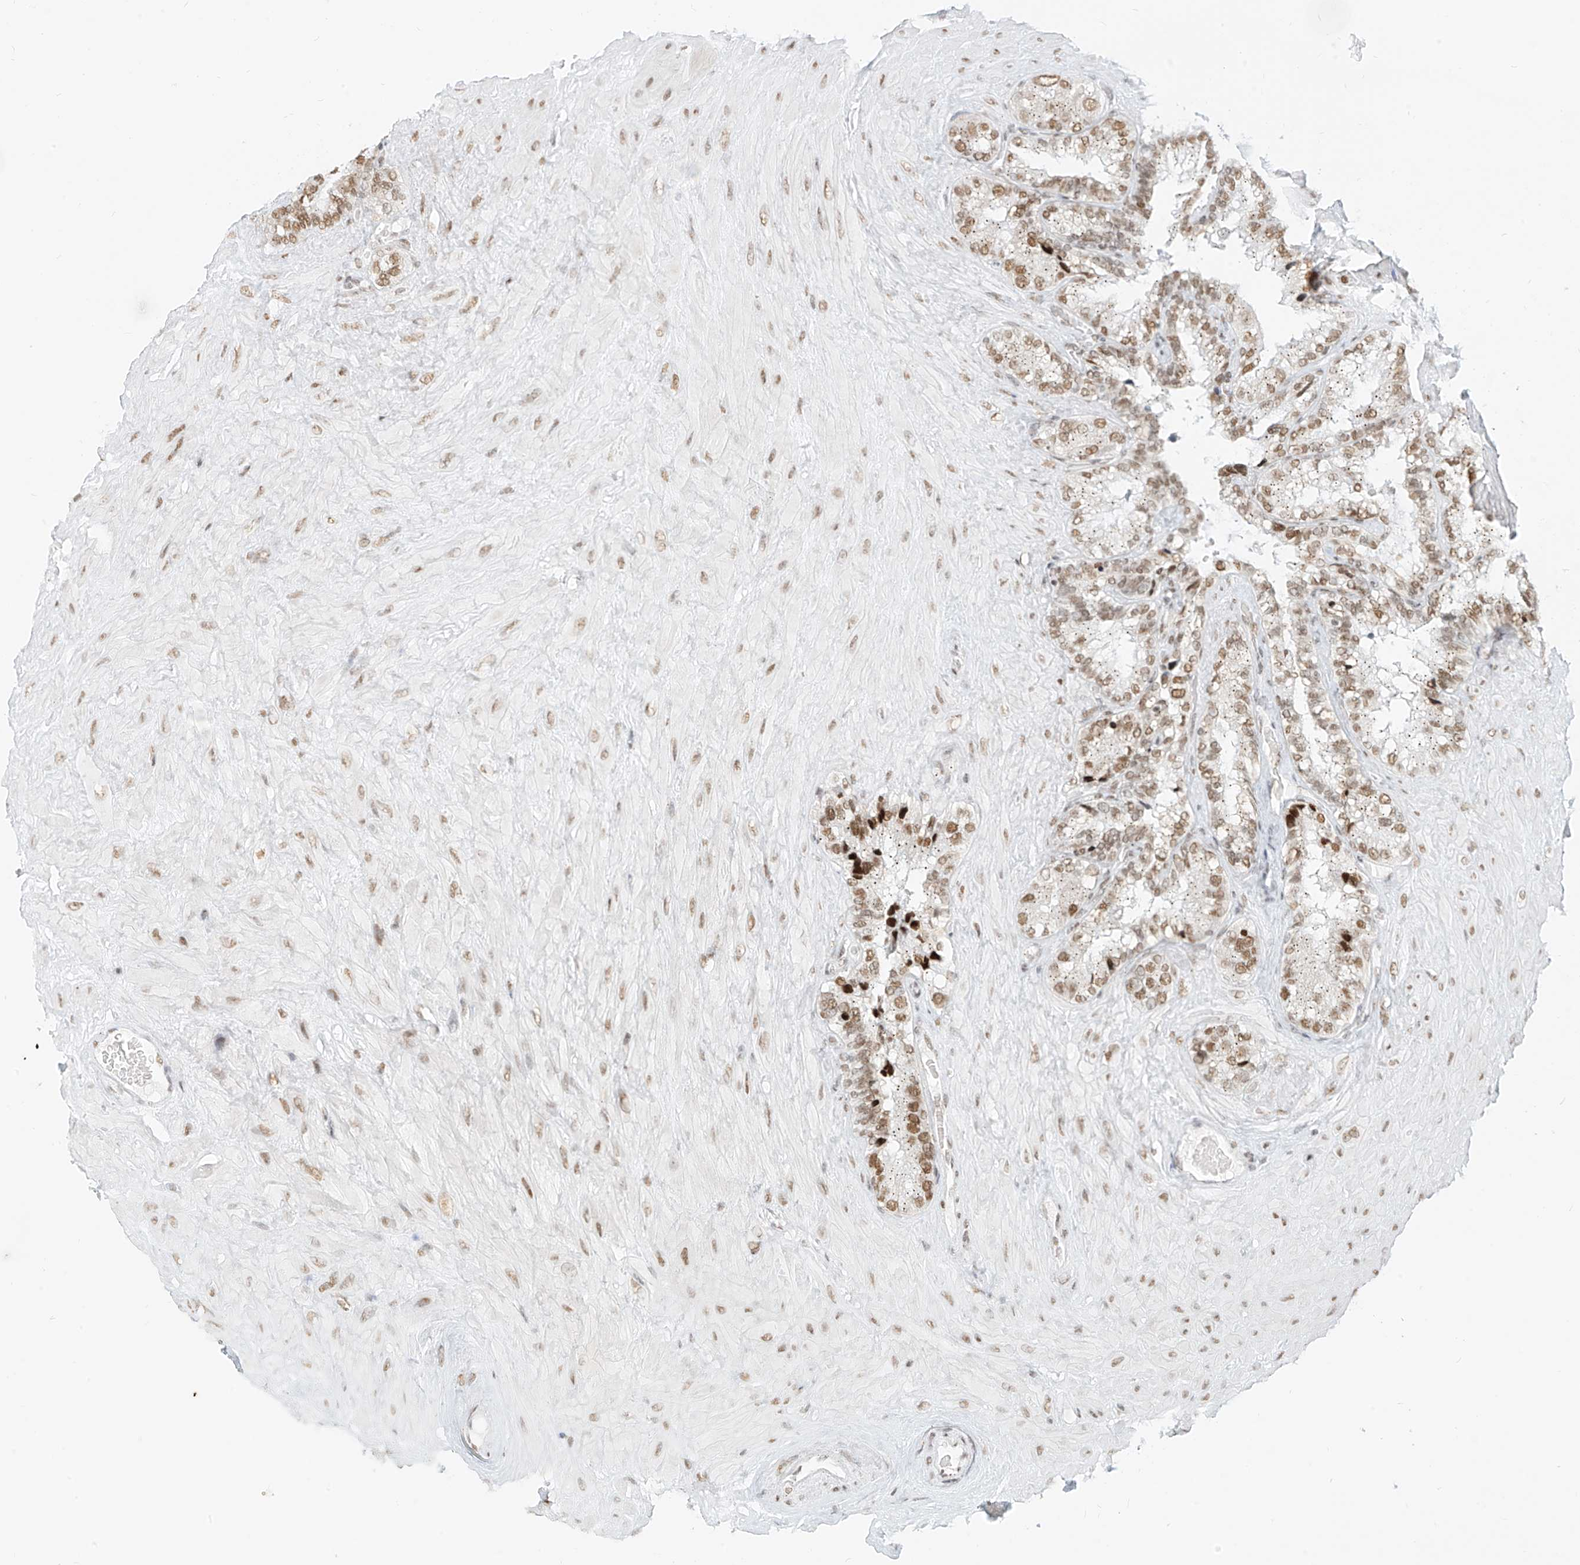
{"staining": {"intensity": "strong", "quantity": ">75%", "location": "nuclear"}, "tissue": "seminal vesicle", "cell_type": "Glandular cells", "image_type": "normal", "snomed": [{"axis": "morphology", "description": "Normal tissue, NOS"}, {"axis": "topography", "description": "Prostate"}, {"axis": "topography", "description": "Seminal veicle"}], "caption": "Immunohistochemical staining of normal human seminal vesicle reveals high levels of strong nuclear staining in approximately >75% of glandular cells. The staining was performed using DAB (3,3'-diaminobenzidine) to visualize the protein expression in brown, while the nuclei were stained in blue with hematoxylin (Magnification: 20x).", "gene": "SMARCA2", "patient": {"sex": "male", "age": 68}}